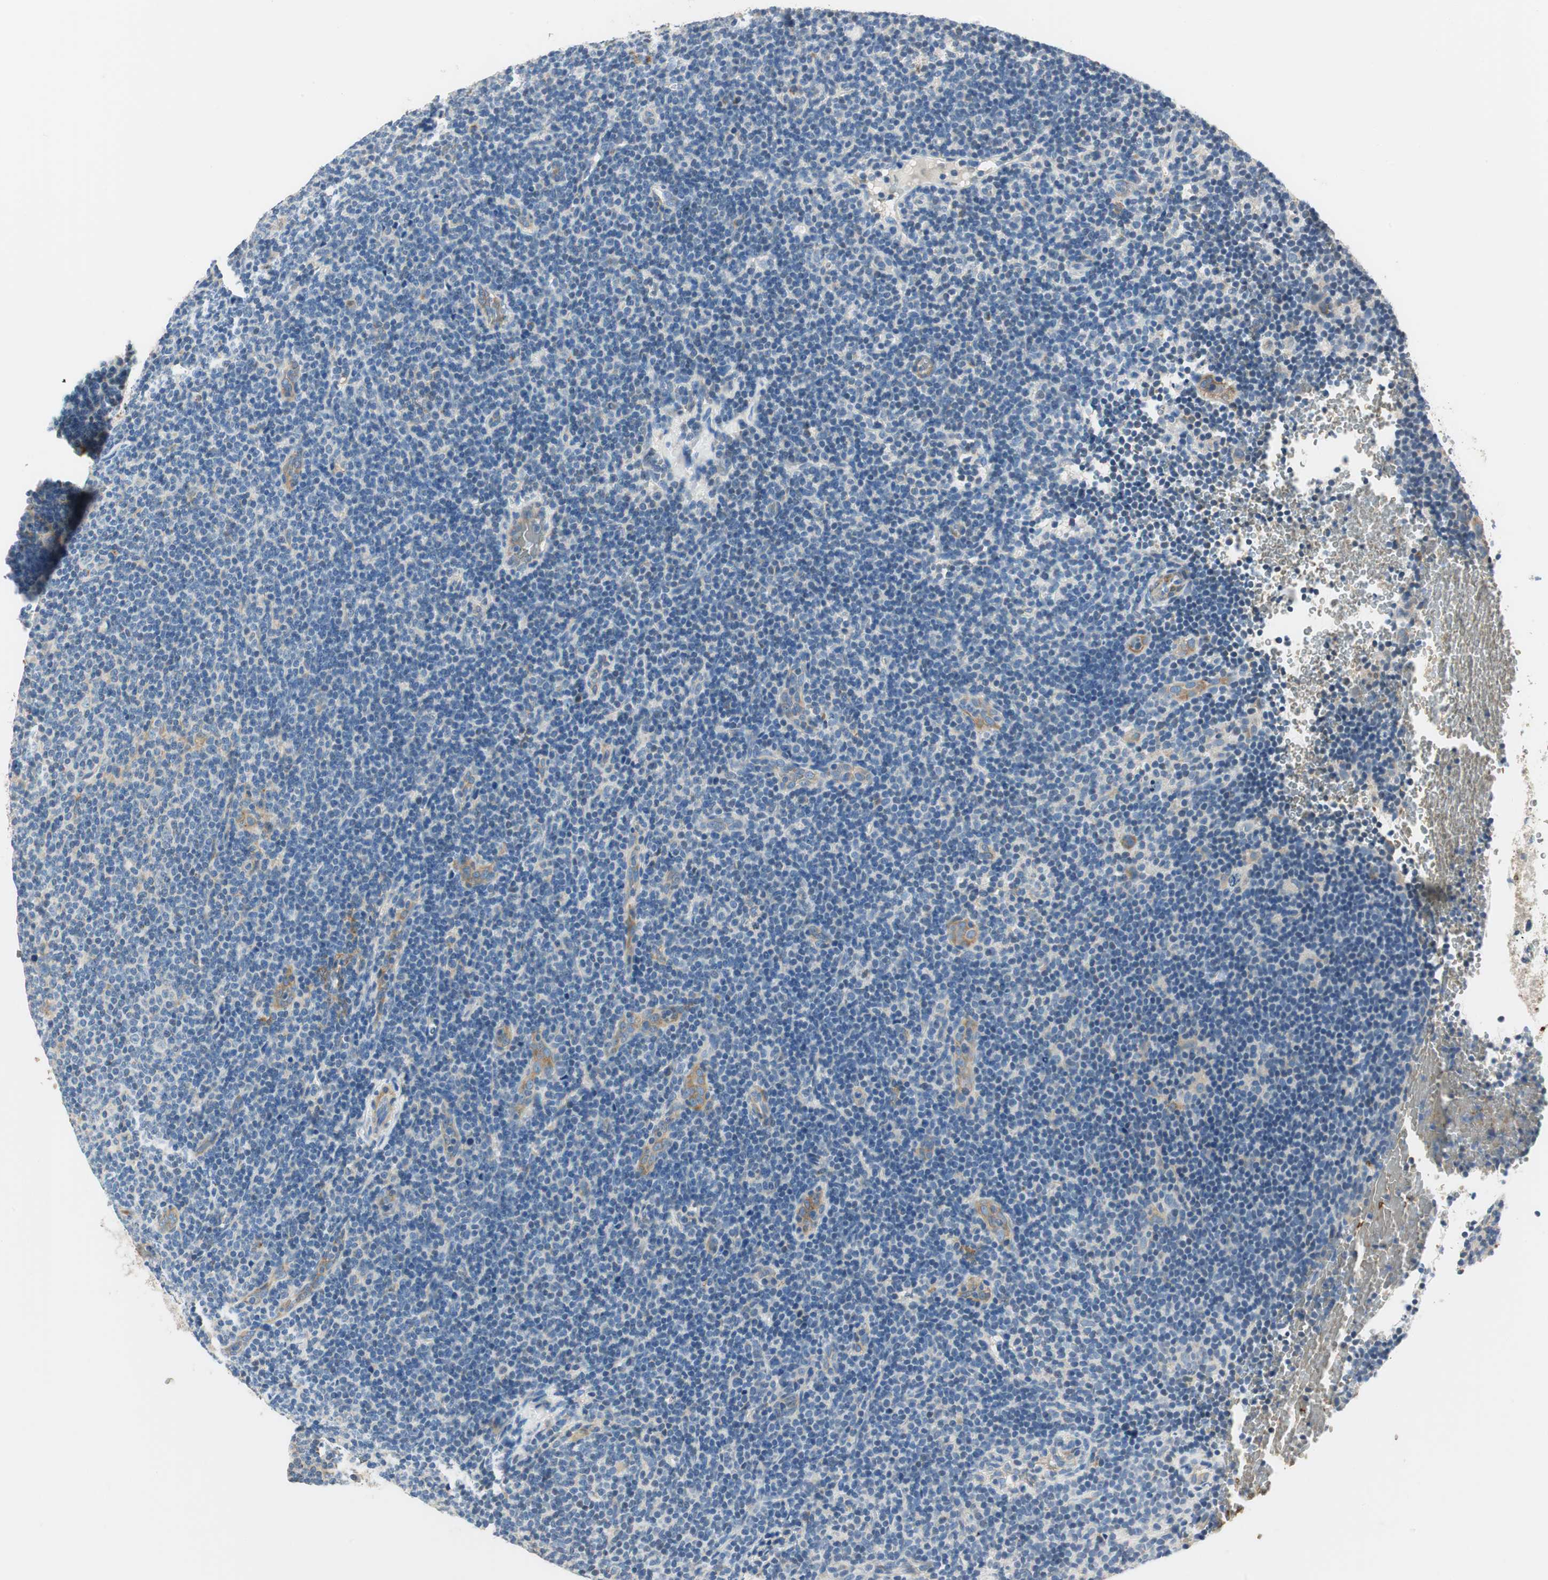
{"staining": {"intensity": "moderate", "quantity": ">75%", "location": "cytoplasmic/membranous"}, "tissue": "lymphoma", "cell_type": "Tumor cells", "image_type": "cancer", "snomed": [{"axis": "morphology", "description": "Hodgkin's disease, NOS"}, {"axis": "topography", "description": "Lymph node"}], "caption": "Immunohistochemical staining of Hodgkin's disease displays moderate cytoplasmic/membranous protein expression in about >75% of tumor cells.", "gene": "RORB", "patient": {"sex": "female", "age": 57}}